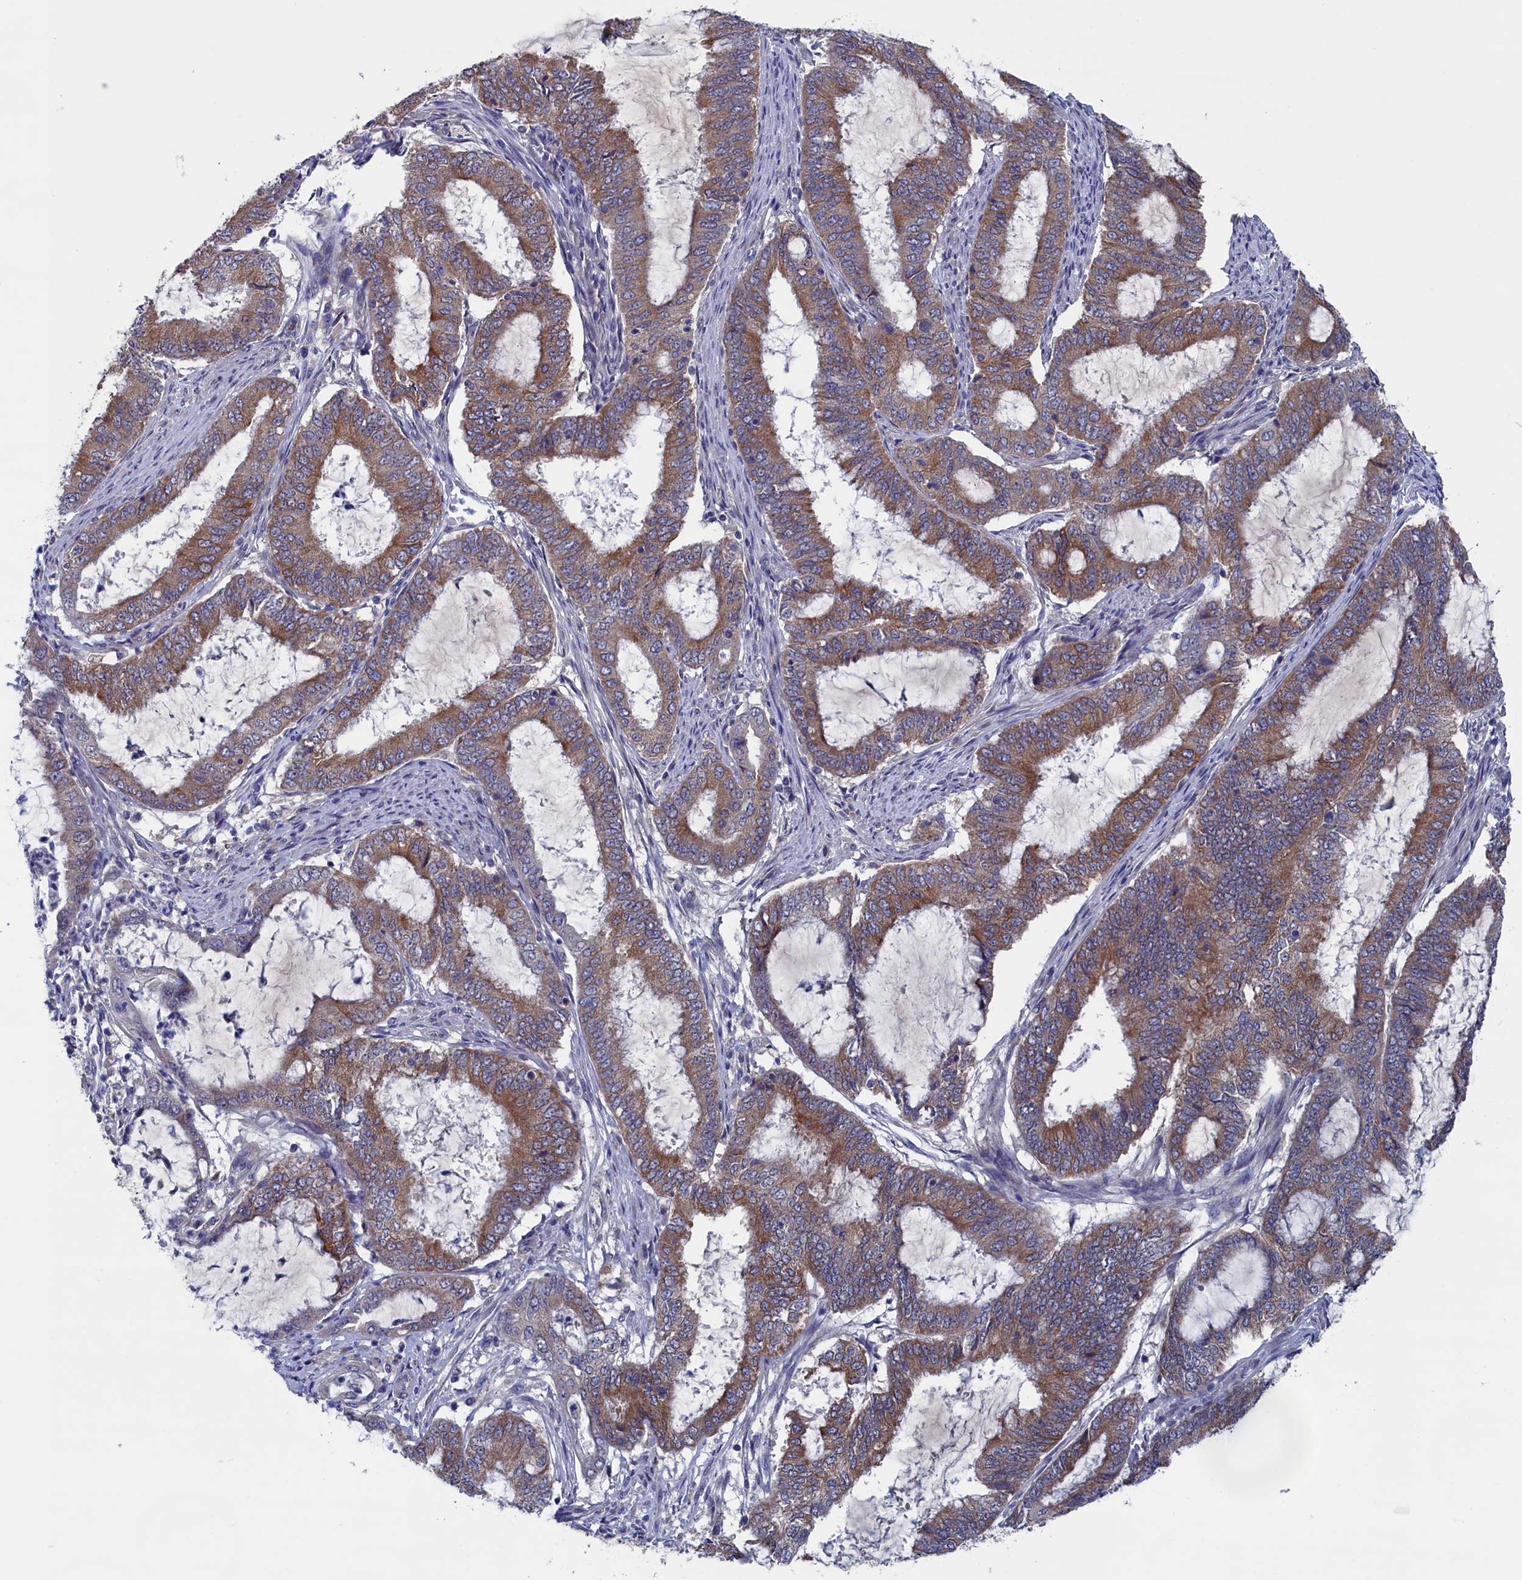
{"staining": {"intensity": "moderate", "quantity": ">75%", "location": "cytoplasmic/membranous"}, "tissue": "endometrial cancer", "cell_type": "Tumor cells", "image_type": "cancer", "snomed": [{"axis": "morphology", "description": "Adenocarcinoma, NOS"}, {"axis": "topography", "description": "Endometrium"}], "caption": "Tumor cells demonstrate medium levels of moderate cytoplasmic/membranous expression in about >75% of cells in human endometrial adenocarcinoma. (DAB (3,3'-diaminobenzidine) IHC with brightfield microscopy, high magnification).", "gene": "SPATA13", "patient": {"sex": "female", "age": 51}}